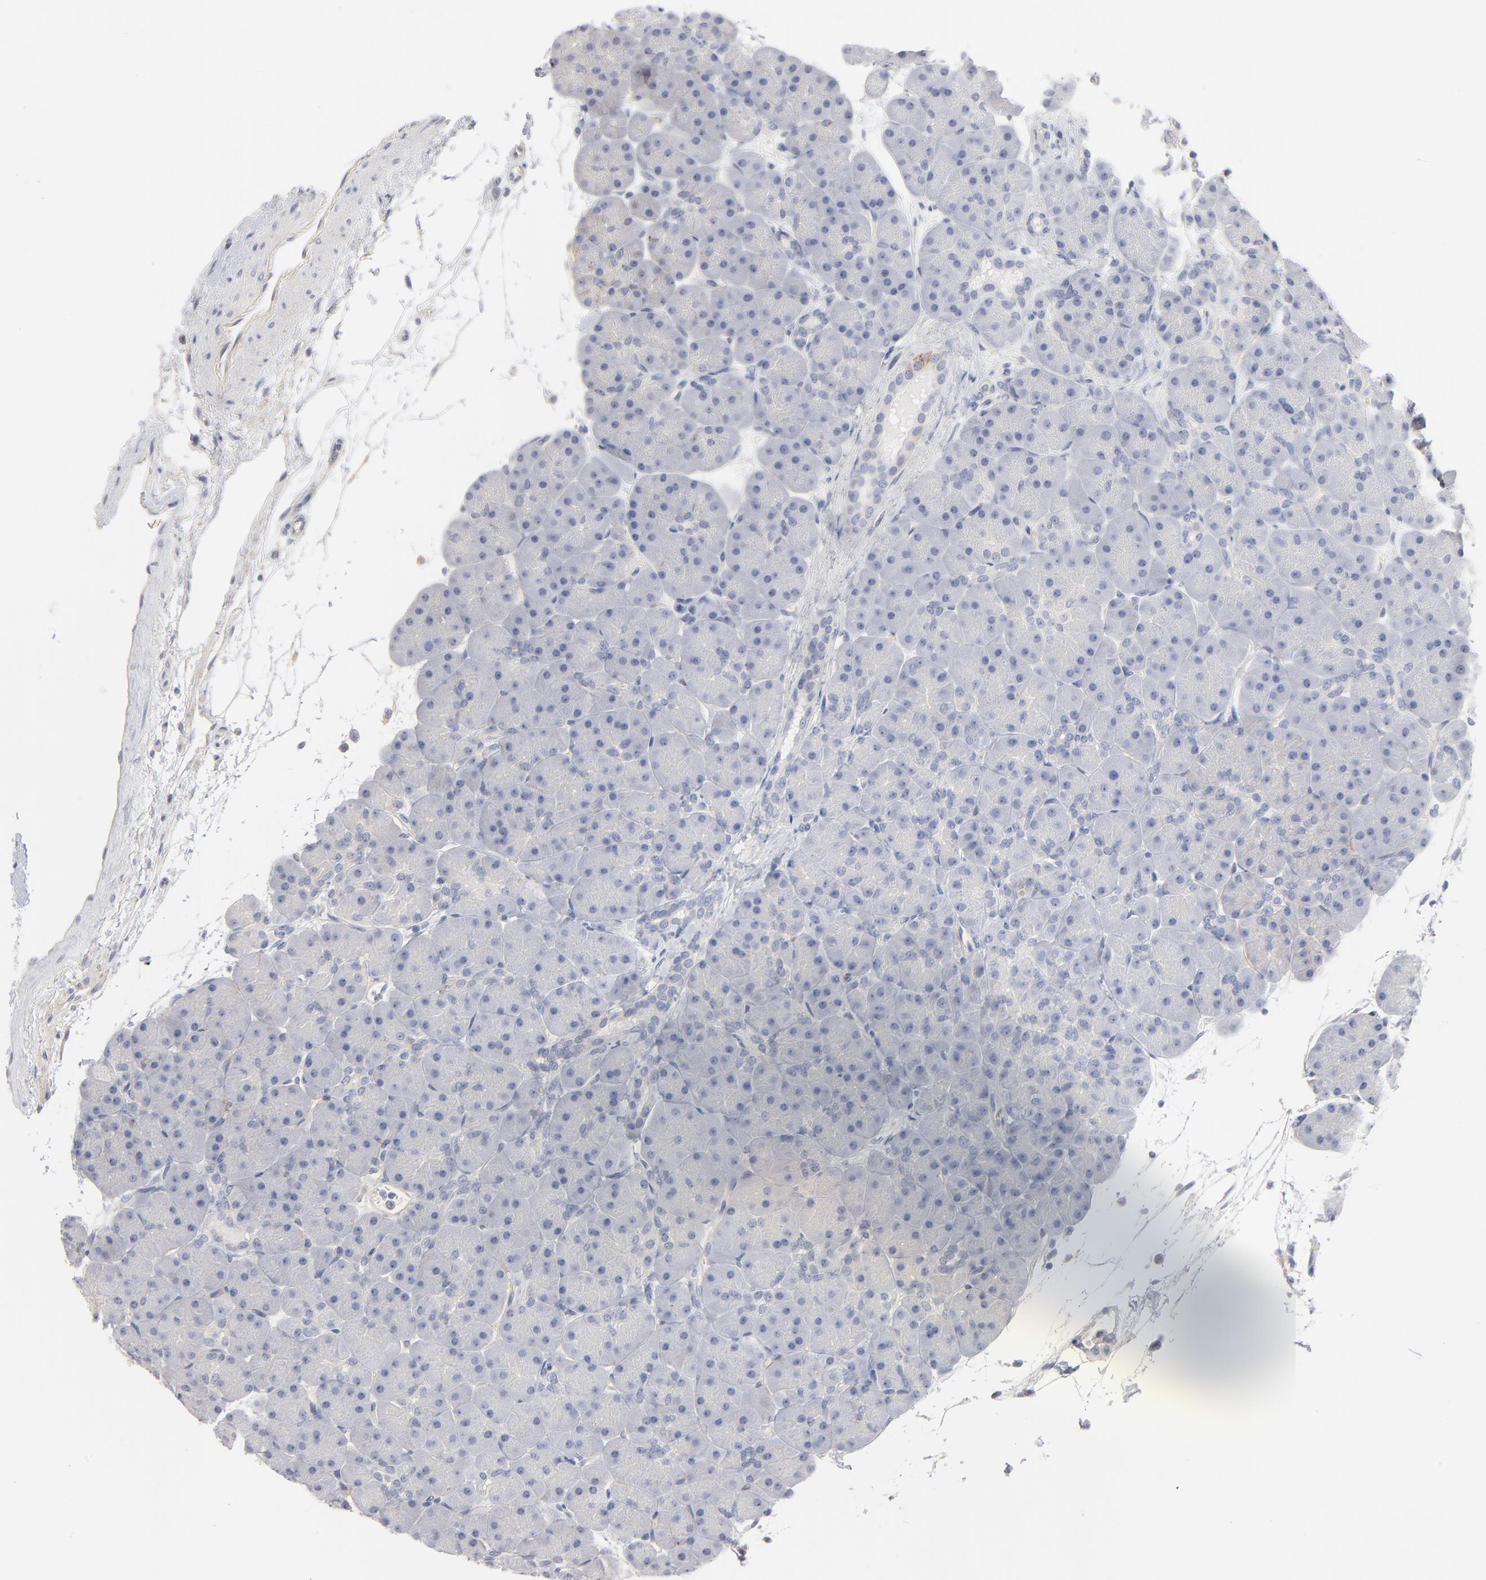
{"staining": {"intensity": "negative", "quantity": "none", "location": "none"}, "tissue": "pancreas", "cell_type": "Exocrine glandular cells", "image_type": "normal", "snomed": [{"axis": "morphology", "description": "Normal tissue, NOS"}, {"axis": "topography", "description": "Pancreas"}], "caption": "The IHC histopathology image has no significant expression in exocrine glandular cells of pancreas.", "gene": "SLC16A1", "patient": {"sex": "male", "age": 66}}